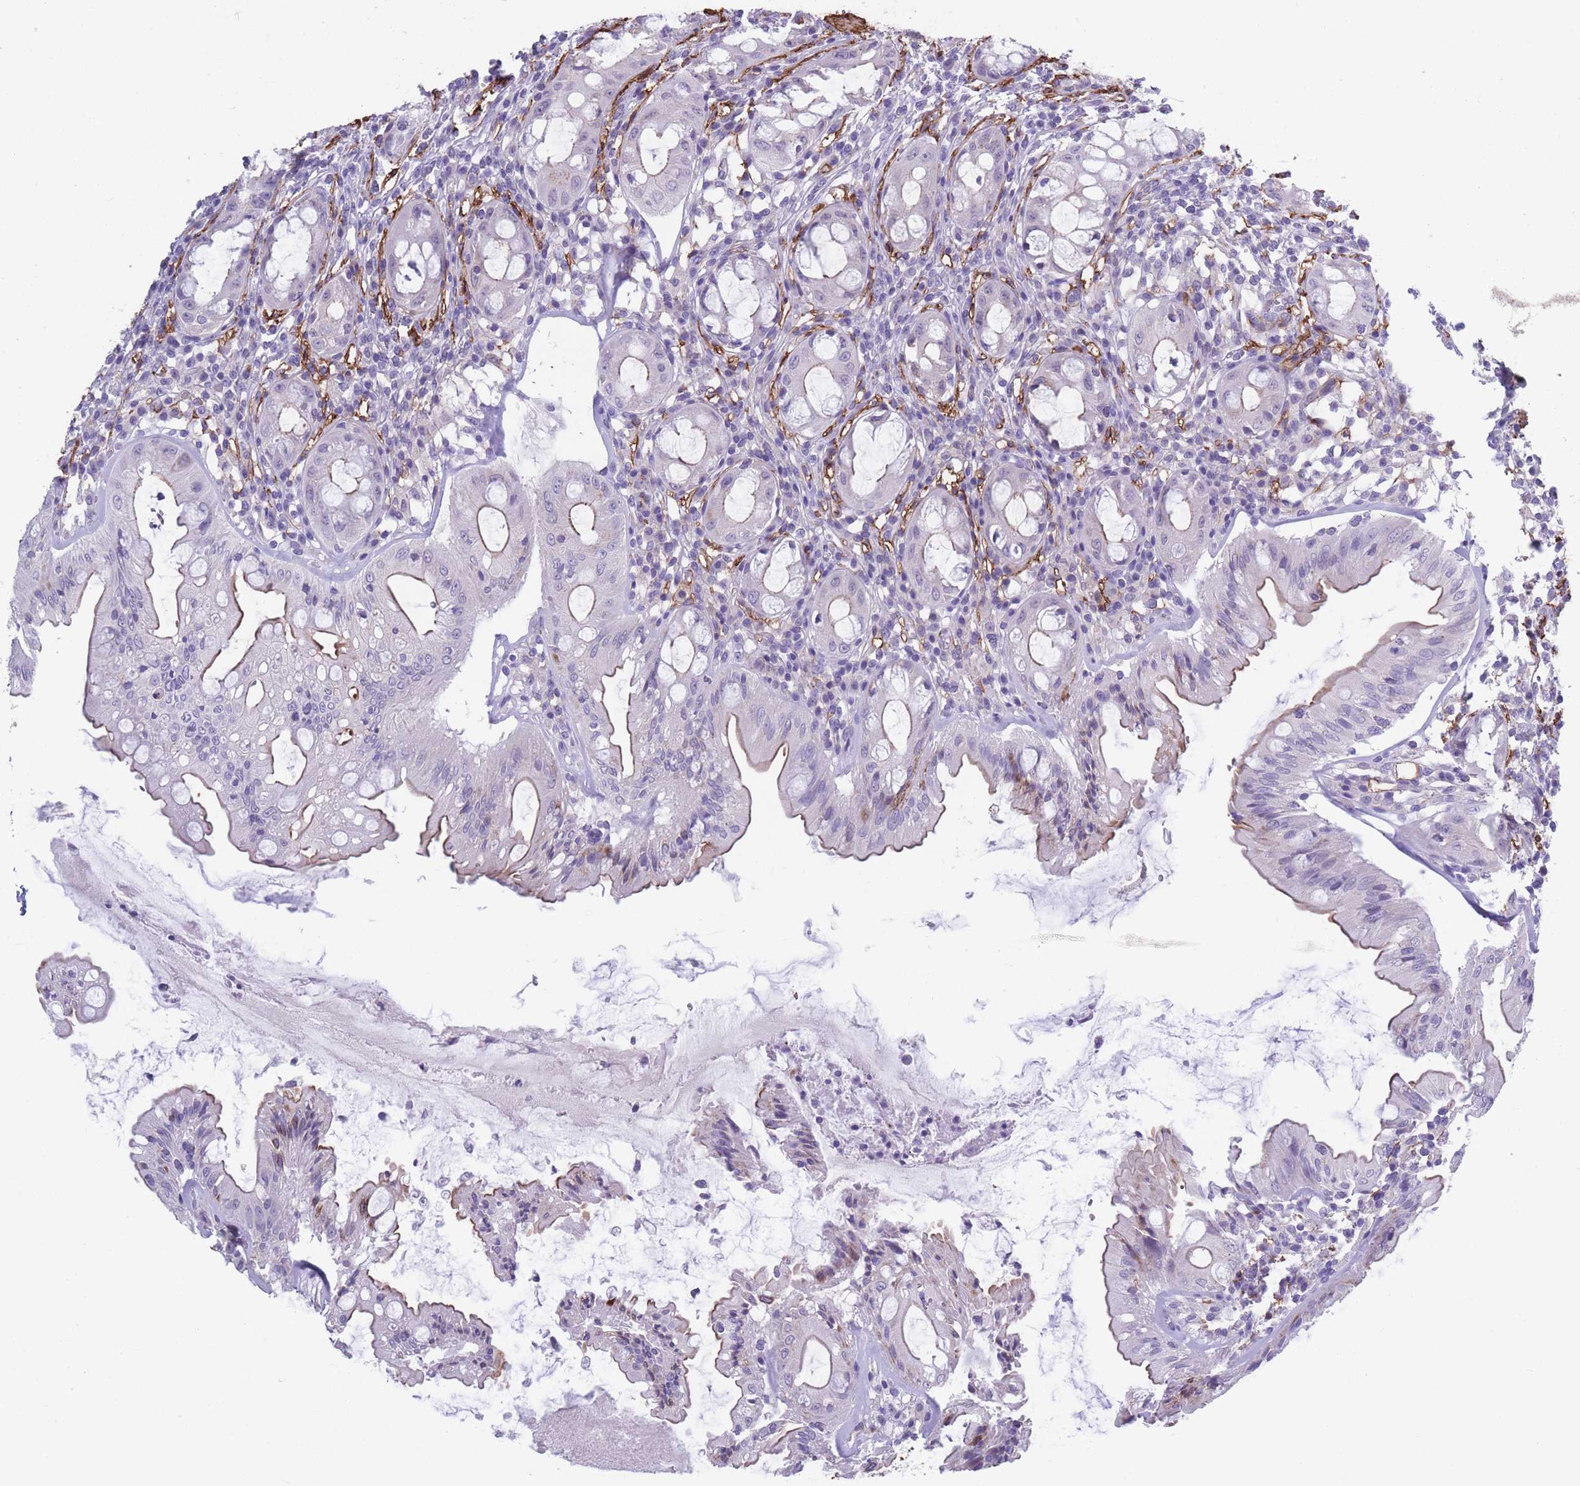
{"staining": {"intensity": "moderate", "quantity": "<25%", "location": "cytoplasmic/membranous"}, "tissue": "rectum", "cell_type": "Glandular cells", "image_type": "normal", "snomed": [{"axis": "morphology", "description": "Normal tissue, NOS"}, {"axis": "topography", "description": "Rectum"}], "caption": "Brown immunohistochemical staining in unremarkable rectum reveals moderate cytoplasmic/membranous positivity in approximately <25% of glandular cells.", "gene": "DPYD", "patient": {"sex": "female", "age": 57}}